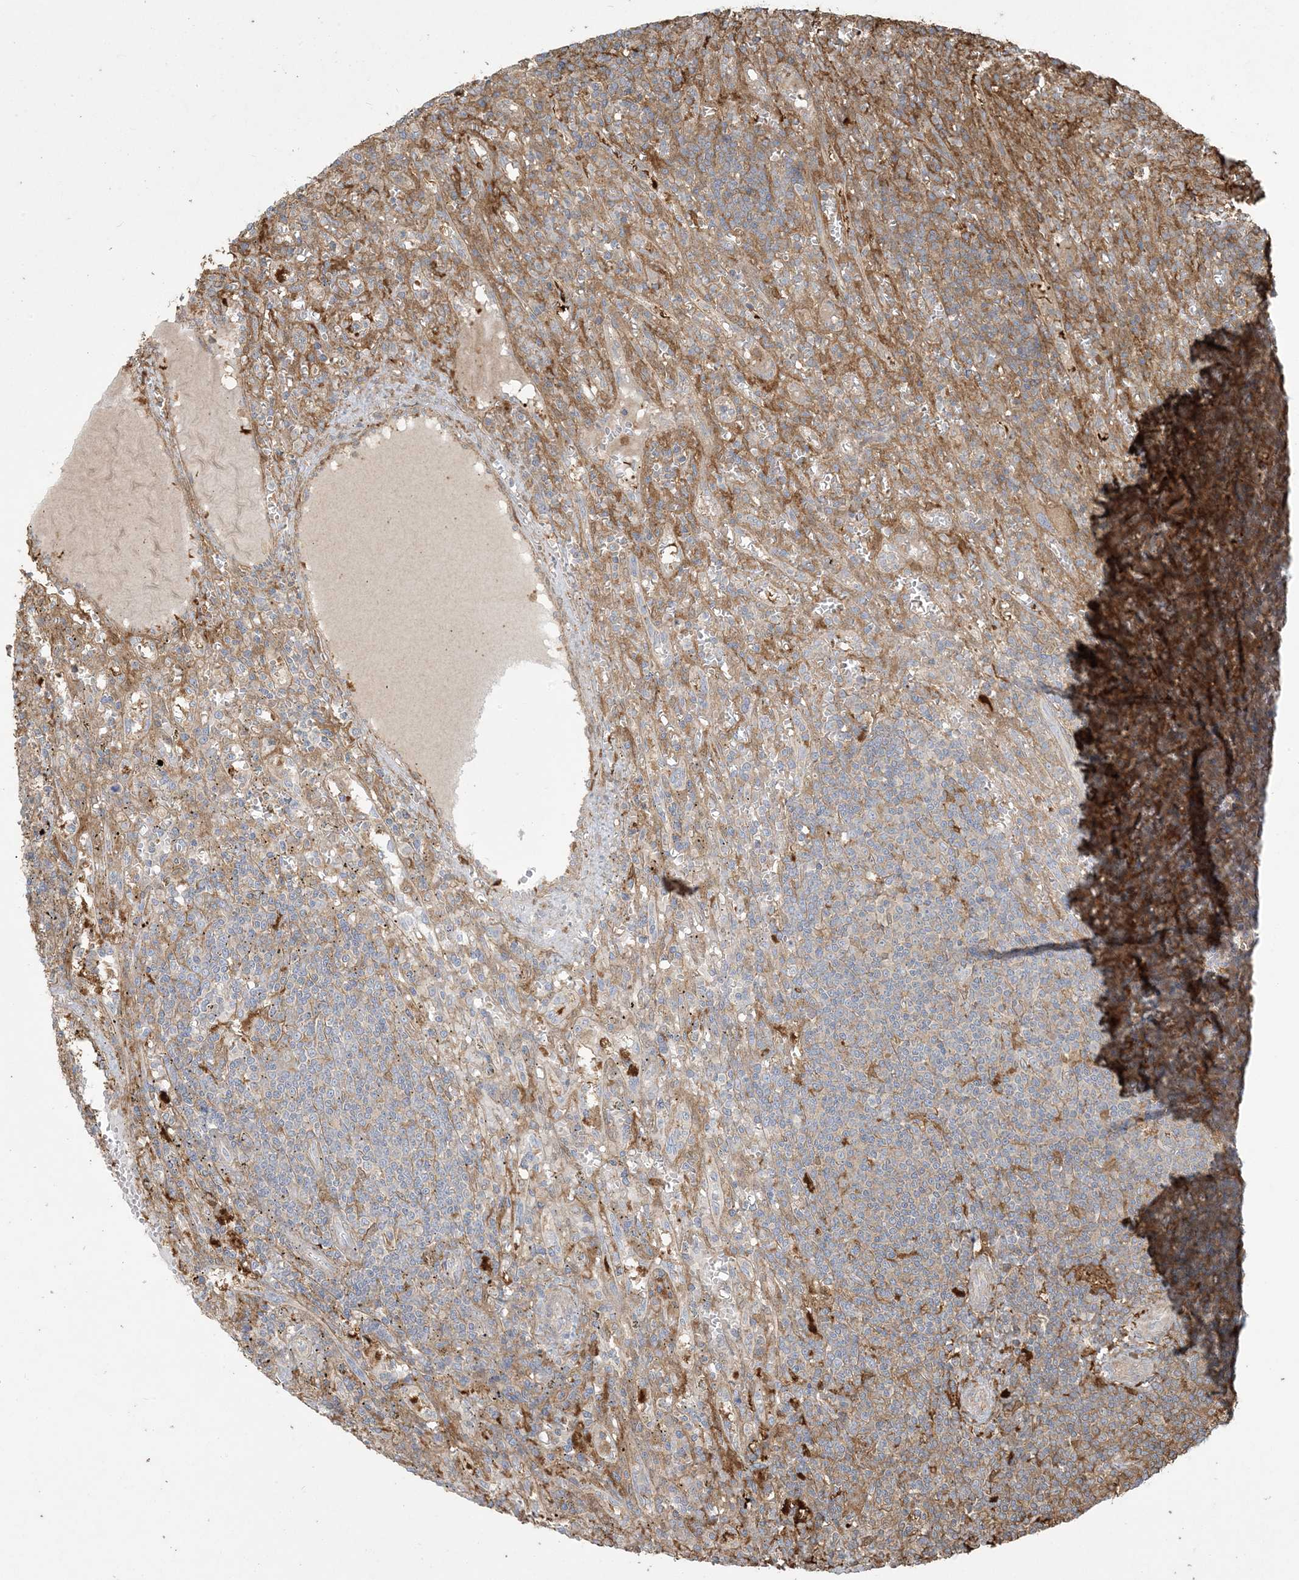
{"staining": {"intensity": "negative", "quantity": "none", "location": "none"}, "tissue": "lymphoma", "cell_type": "Tumor cells", "image_type": "cancer", "snomed": [{"axis": "morphology", "description": "Malignant lymphoma, non-Hodgkin's type, Low grade"}, {"axis": "topography", "description": "Spleen"}], "caption": "Immunohistochemistry of human lymphoma shows no staining in tumor cells. (Brightfield microscopy of DAB immunohistochemistry at high magnification).", "gene": "HNMT", "patient": {"sex": "male", "age": 76}}